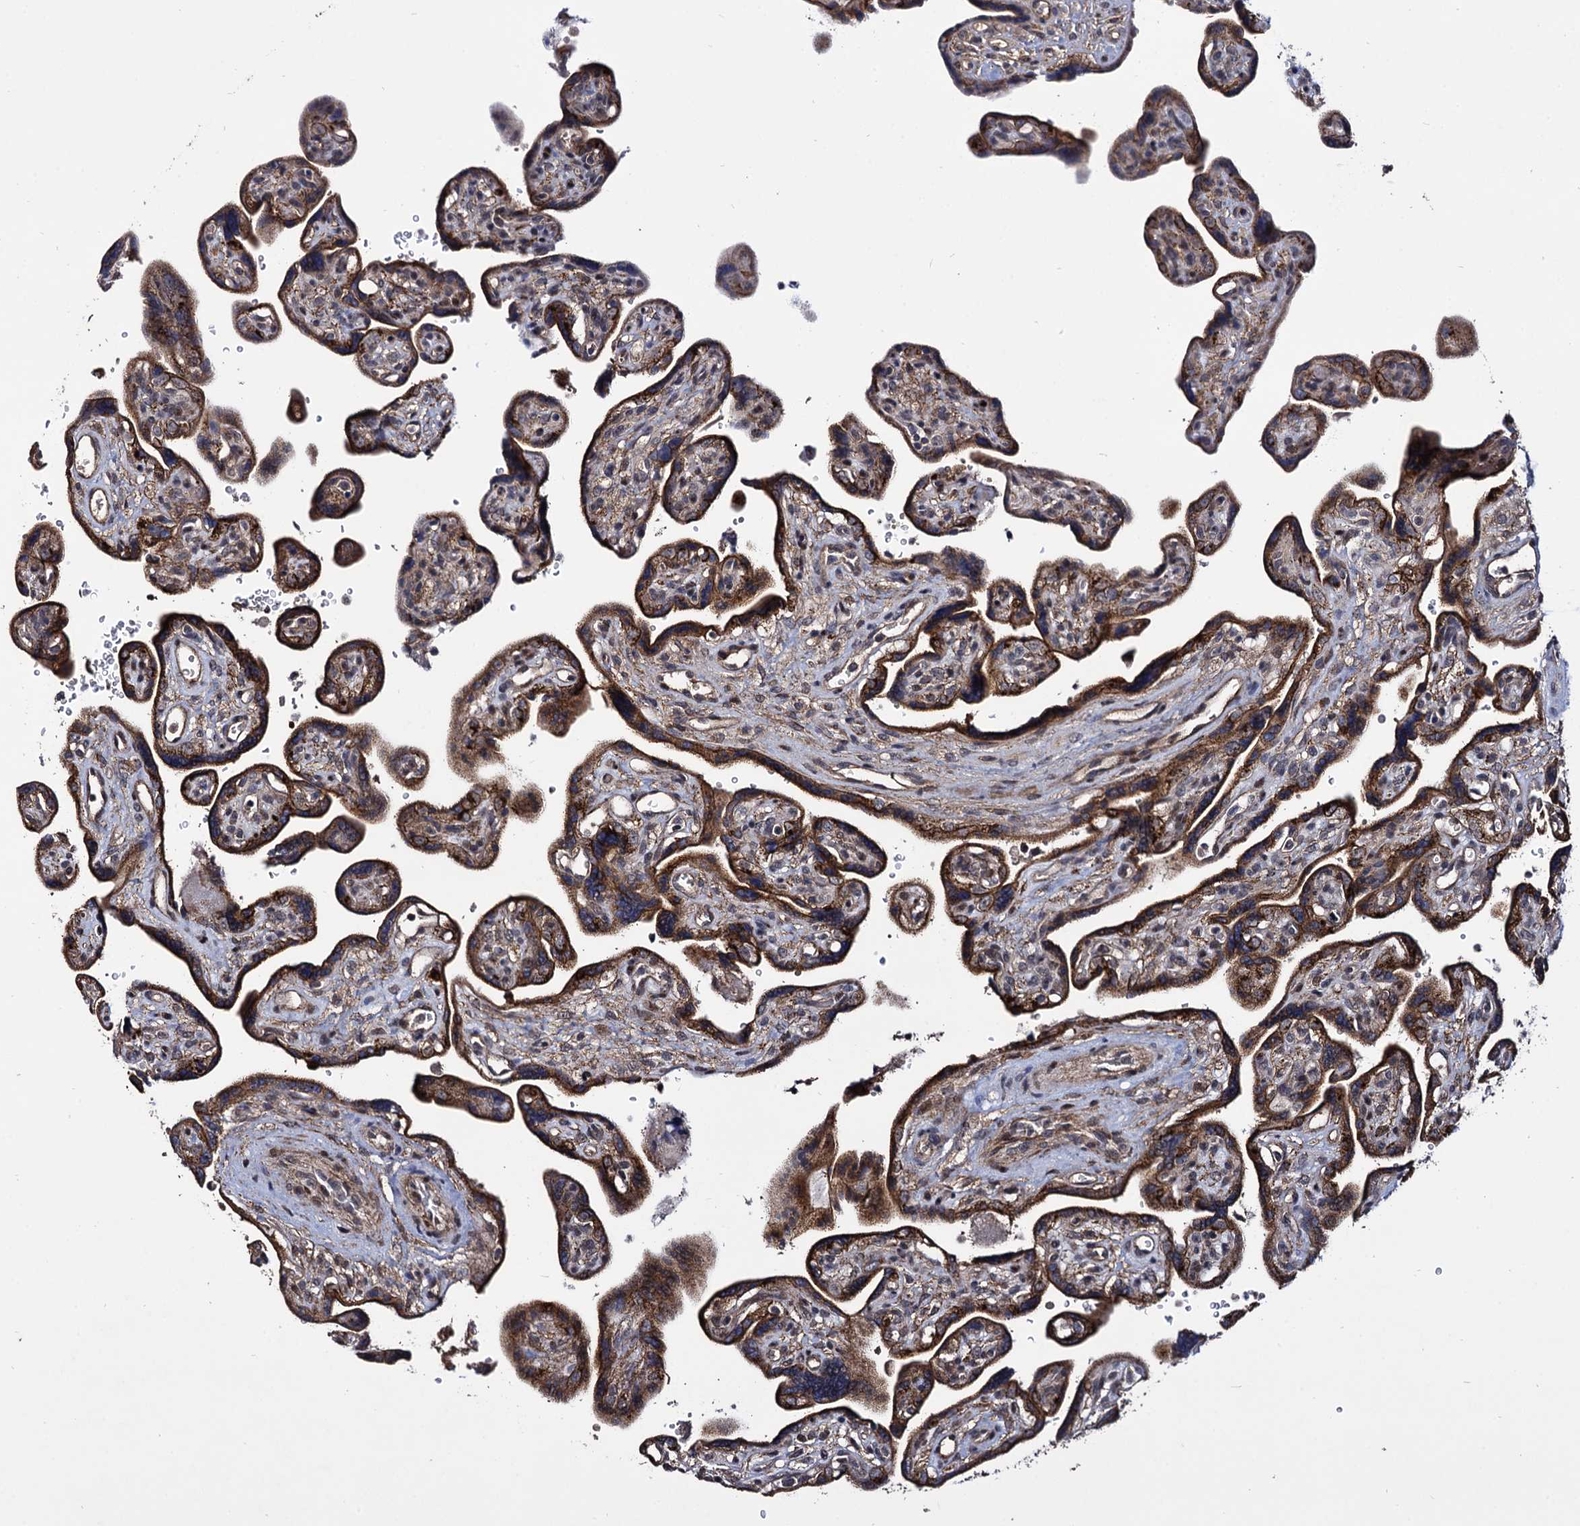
{"staining": {"intensity": "strong", "quantity": ">75%", "location": "cytoplasmic/membranous"}, "tissue": "placenta", "cell_type": "Trophoblastic cells", "image_type": "normal", "snomed": [{"axis": "morphology", "description": "Normal tissue, NOS"}, {"axis": "topography", "description": "Placenta"}], "caption": "Immunohistochemical staining of normal placenta demonstrates >75% levels of strong cytoplasmic/membranous protein expression in about >75% of trophoblastic cells.", "gene": "MICAL2", "patient": {"sex": "female", "age": 39}}